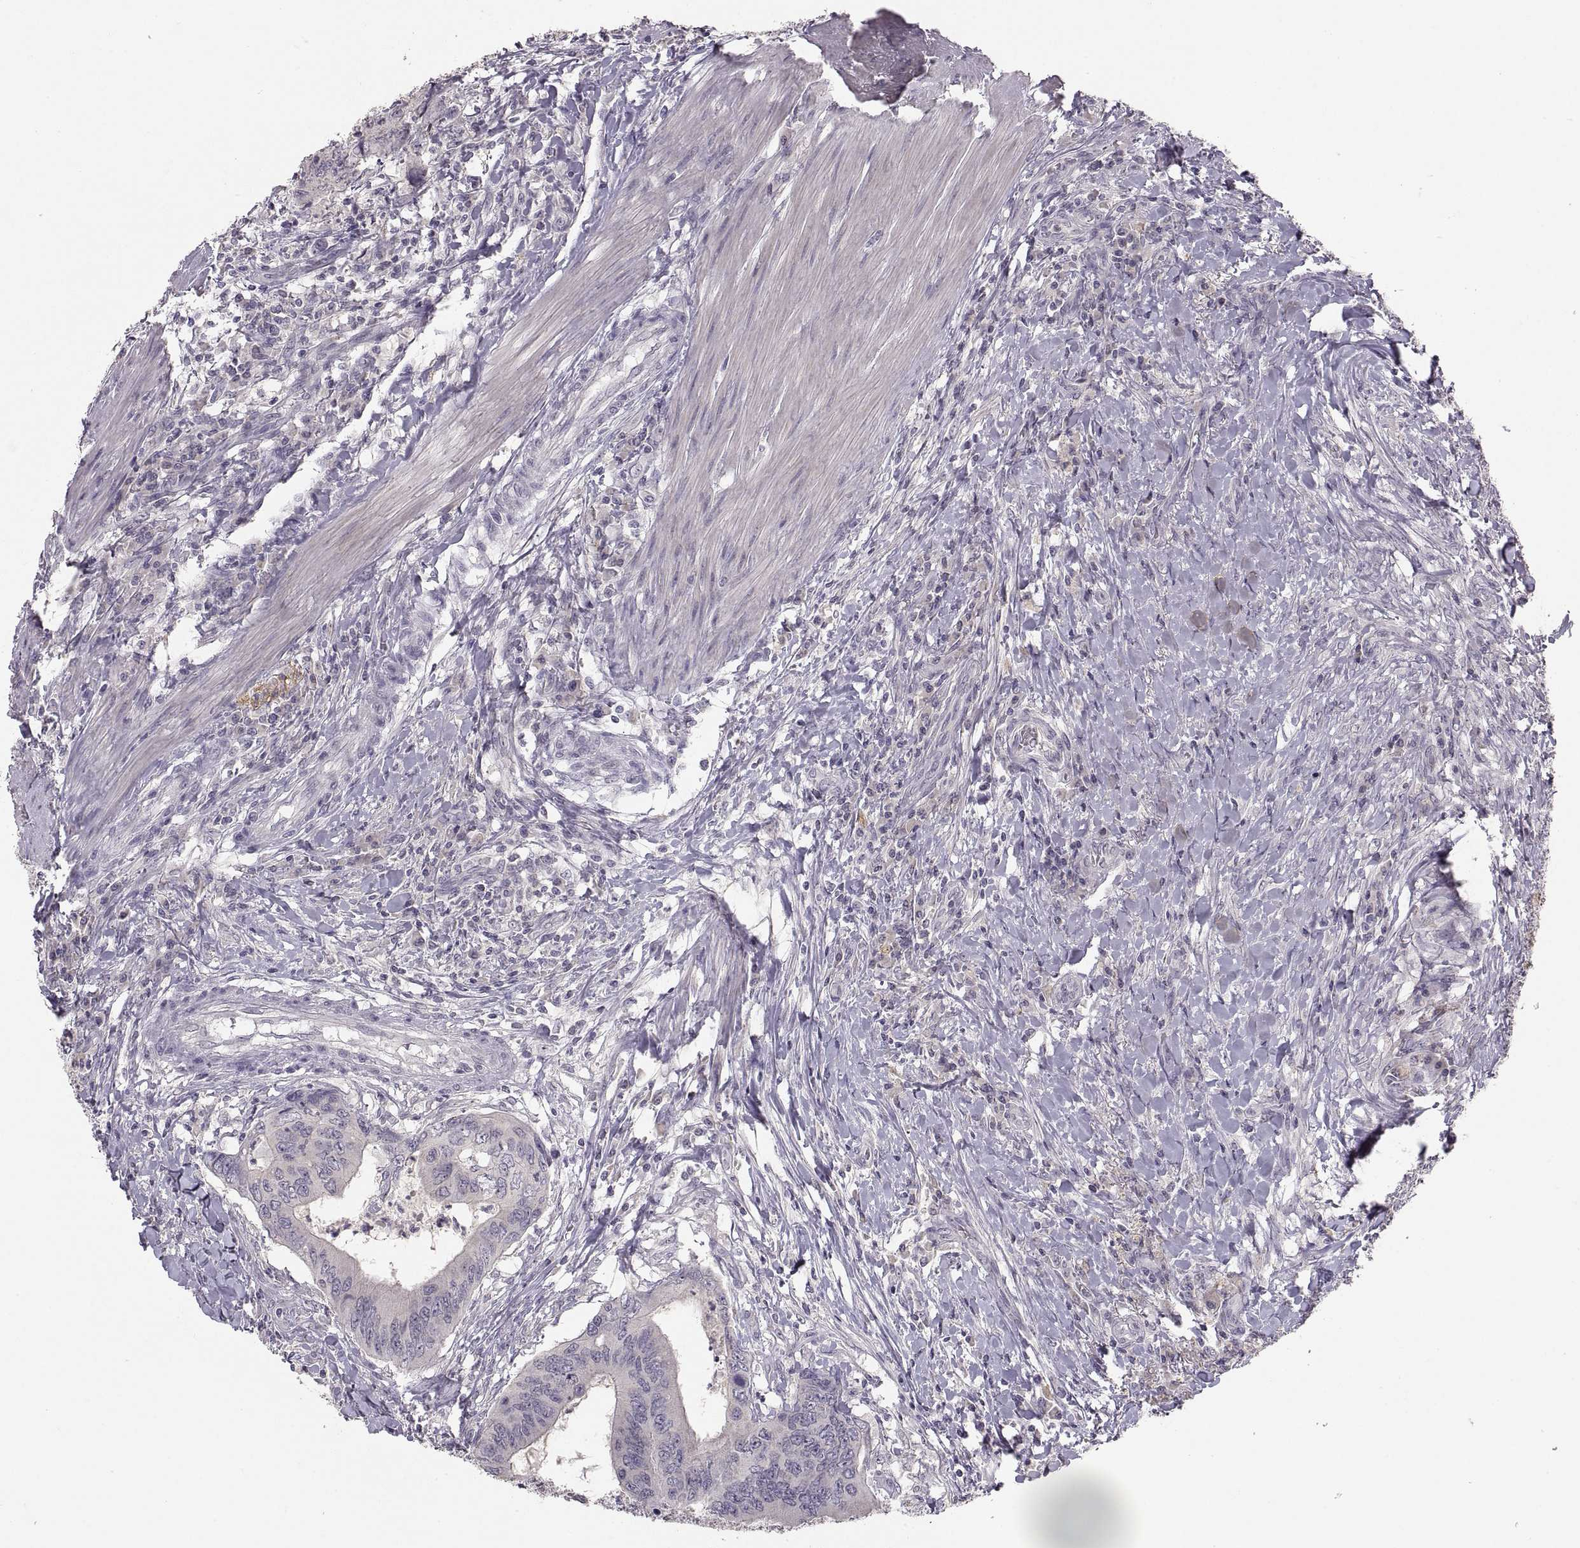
{"staining": {"intensity": "negative", "quantity": "none", "location": "none"}, "tissue": "colorectal cancer", "cell_type": "Tumor cells", "image_type": "cancer", "snomed": [{"axis": "morphology", "description": "Adenocarcinoma, NOS"}, {"axis": "topography", "description": "Colon"}], "caption": "Immunohistochemistry (IHC) histopathology image of neoplastic tissue: colorectal cancer (adenocarcinoma) stained with DAB reveals no significant protein positivity in tumor cells. (Brightfield microscopy of DAB immunohistochemistry at high magnification).", "gene": "CDH2", "patient": {"sex": "male", "age": 53}}